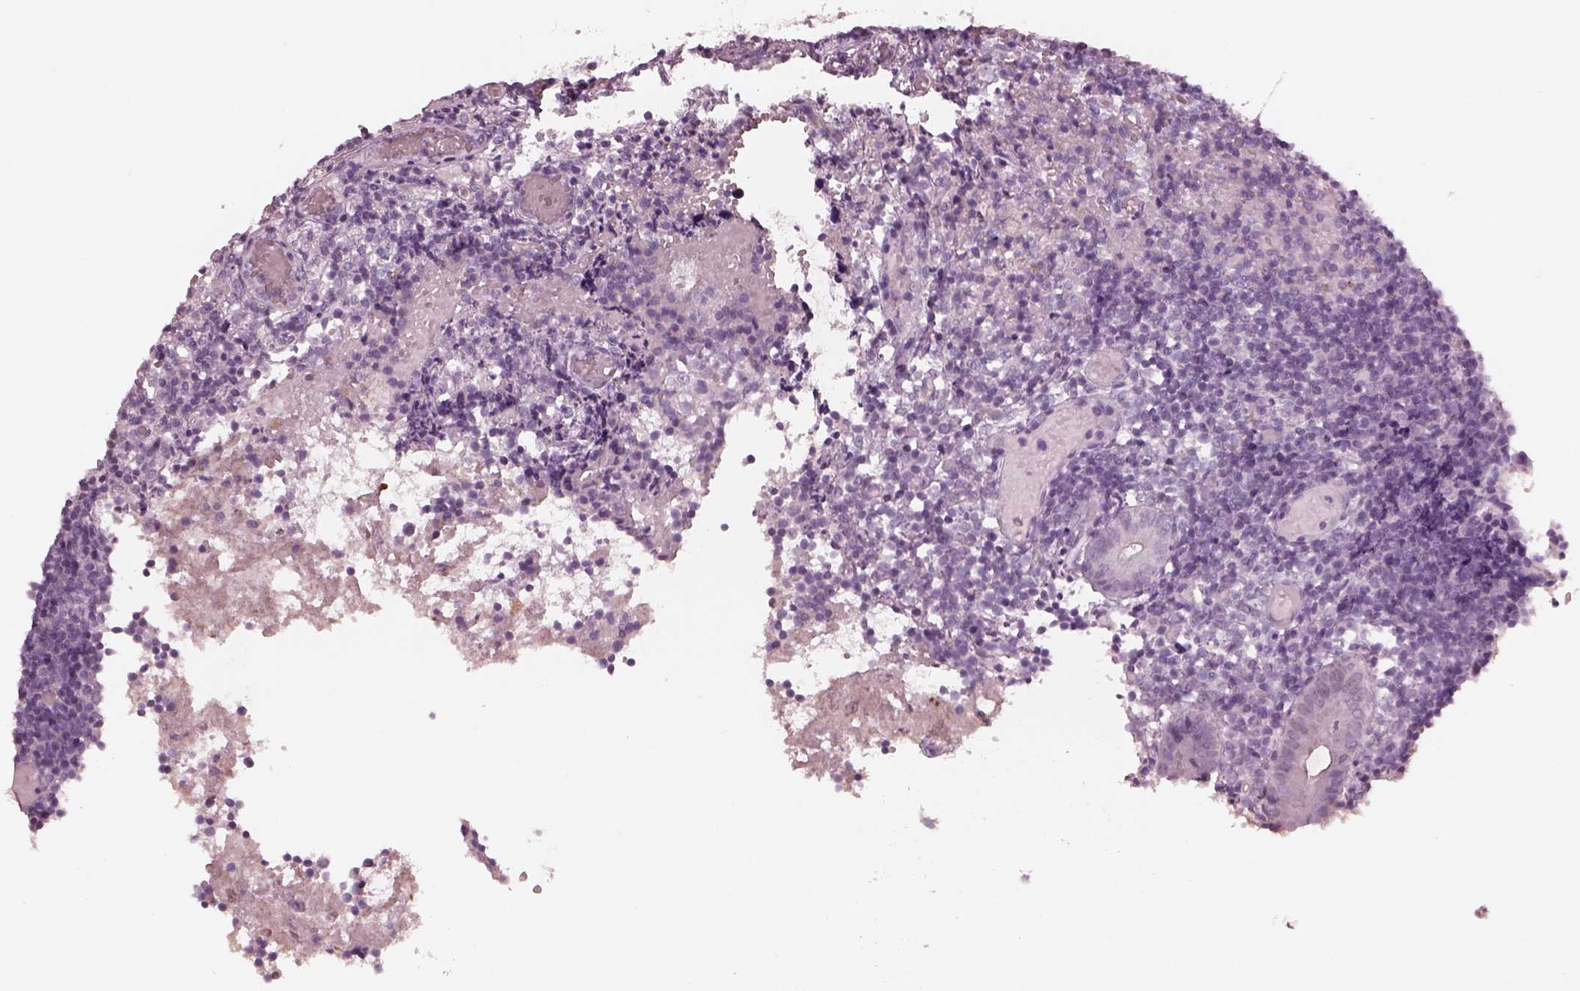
{"staining": {"intensity": "negative", "quantity": "none", "location": "none"}, "tissue": "appendix", "cell_type": "Glandular cells", "image_type": "normal", "snomed": [{"axis": "morphology", "description": "Normal tissue, NOS"}, {"axis": "topography", "description": "Appendix"}], "caption": "Immunohistochemical staining of unremarkable appendix reveals no significant staining in glandular cells.", "gene": "C2orf81", "patient": {"sex": "female", "age": 32}}